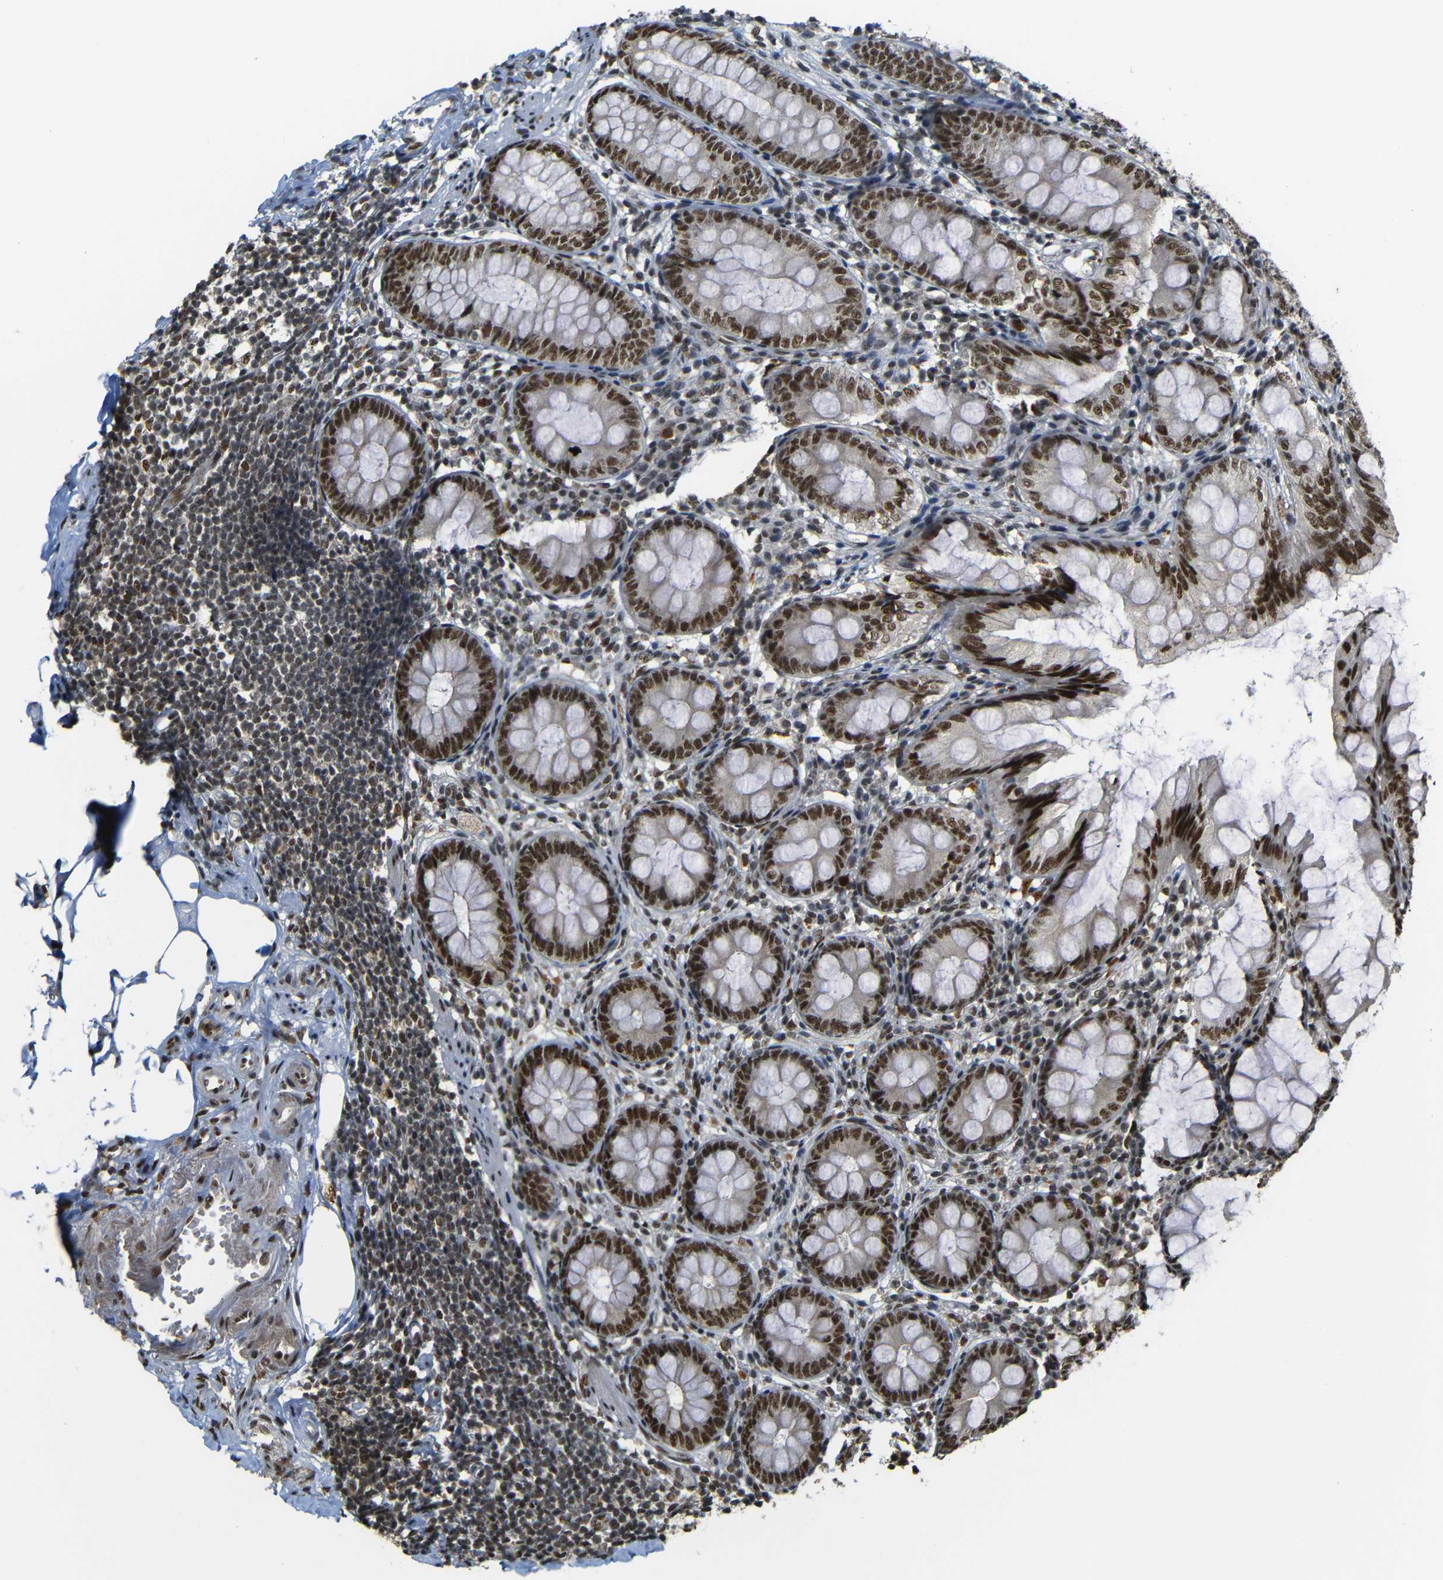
{"staining": {"intensity": "strong", "quantity": ">75%", "location": "nuclear"}, "tissue": "appendix", "cell_type": "Glandular cells", "image_type": "normal", "snomed": [{"axis": "morphology", "description": "Normal tissue, NOS"}, {"axis": "topography", "description": "Appendix"}], "caption": "Protein staining reveals strong nuclear positivity in about >75% of glandular cells in benign appendix.", "gene": "TCF7L2", "patient": {"sex": "female", "age": 77}}